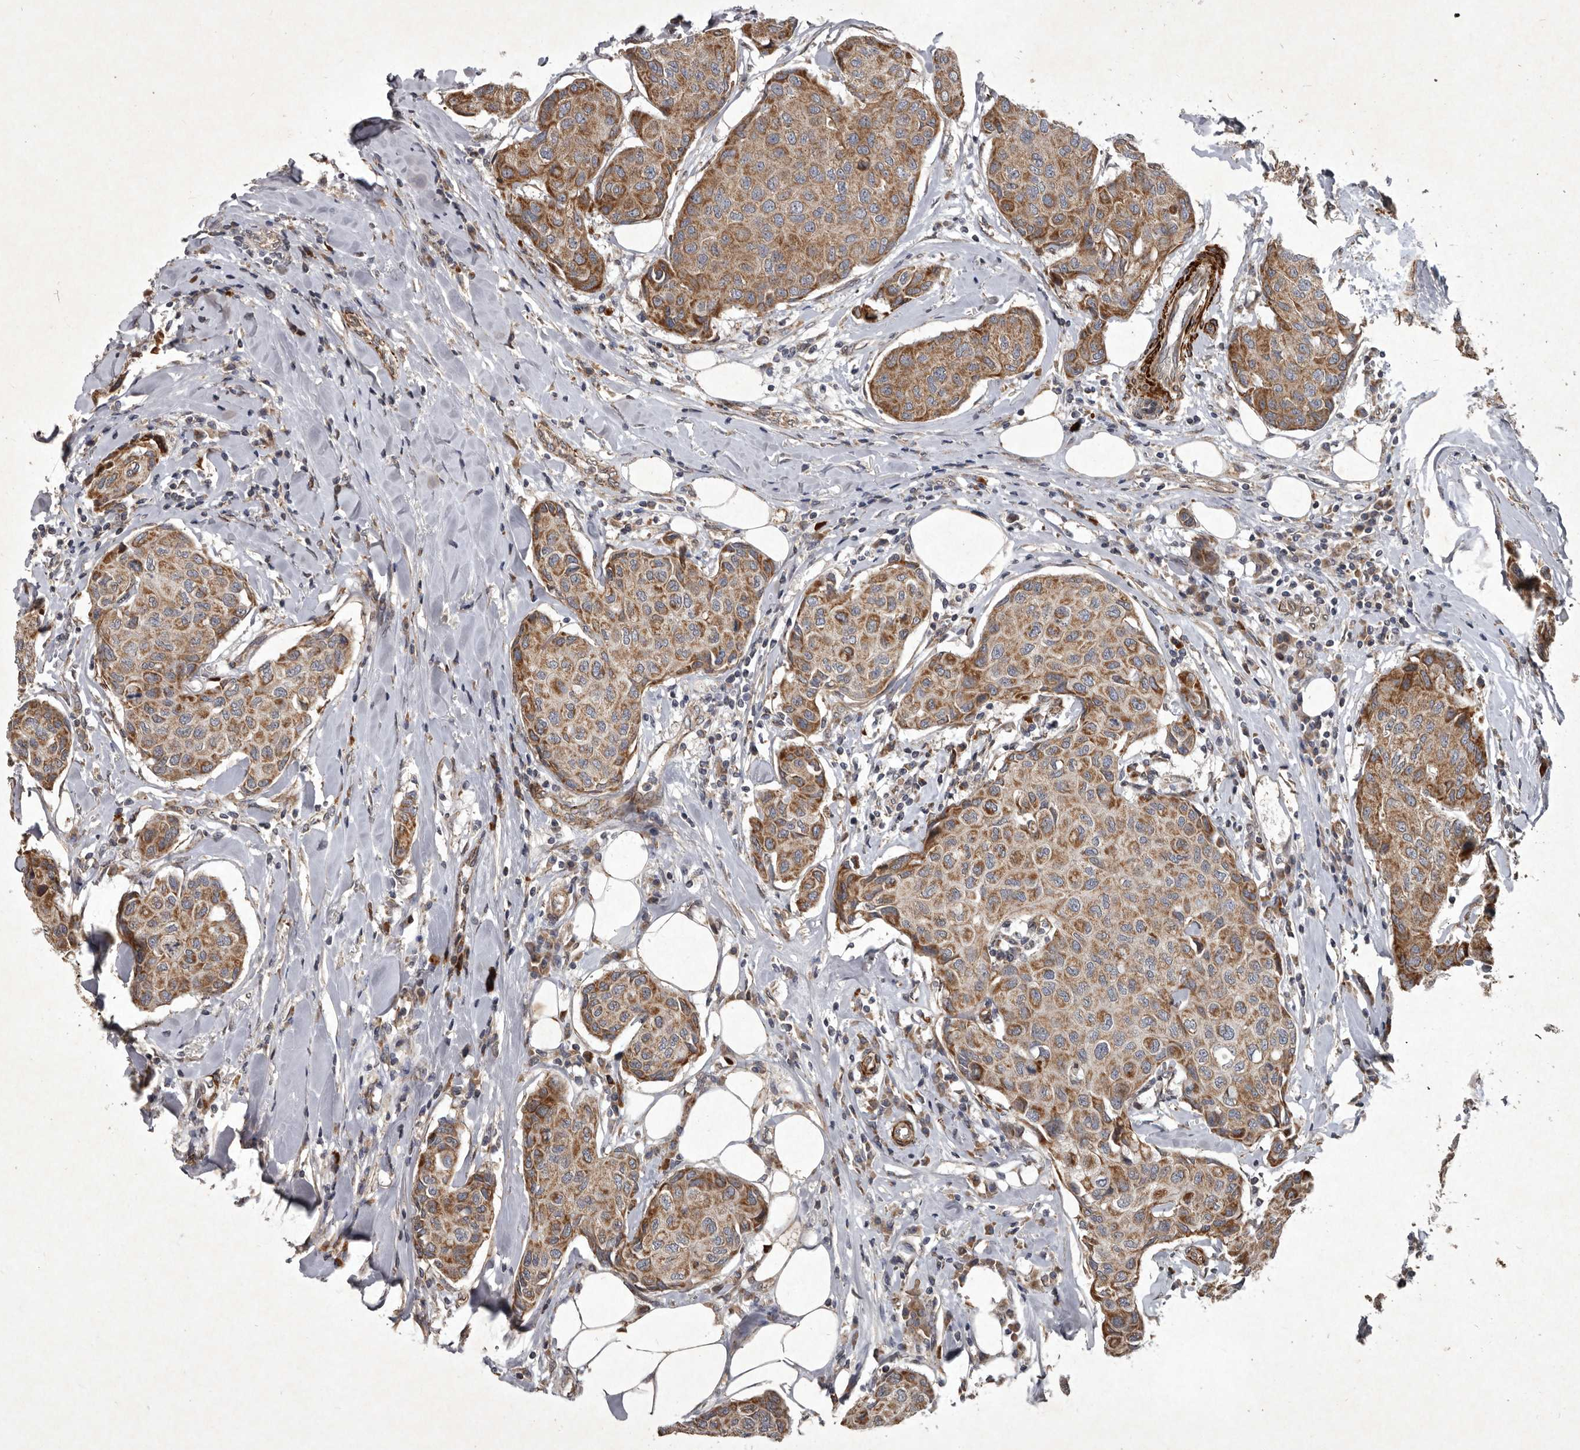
{"staining": {"intensity": "moderate", "quantity": ">75%", "location": "cytoplasmic/membranous"}, "tissue": "breast cancer", "cell_type": "Tumor cells", "image_type": "cancer", "snomed": [{"axis": "morphology", "description": "Duct carcinoma"}, {"axis": "topography", "description": "Breast"}], "caption": "Breast intraductal carcinoma stained with a protein marker shows moderate staining in tumor cells.", "gene": "MRPS15", "patient": {"sex": "female", "age": 80}}